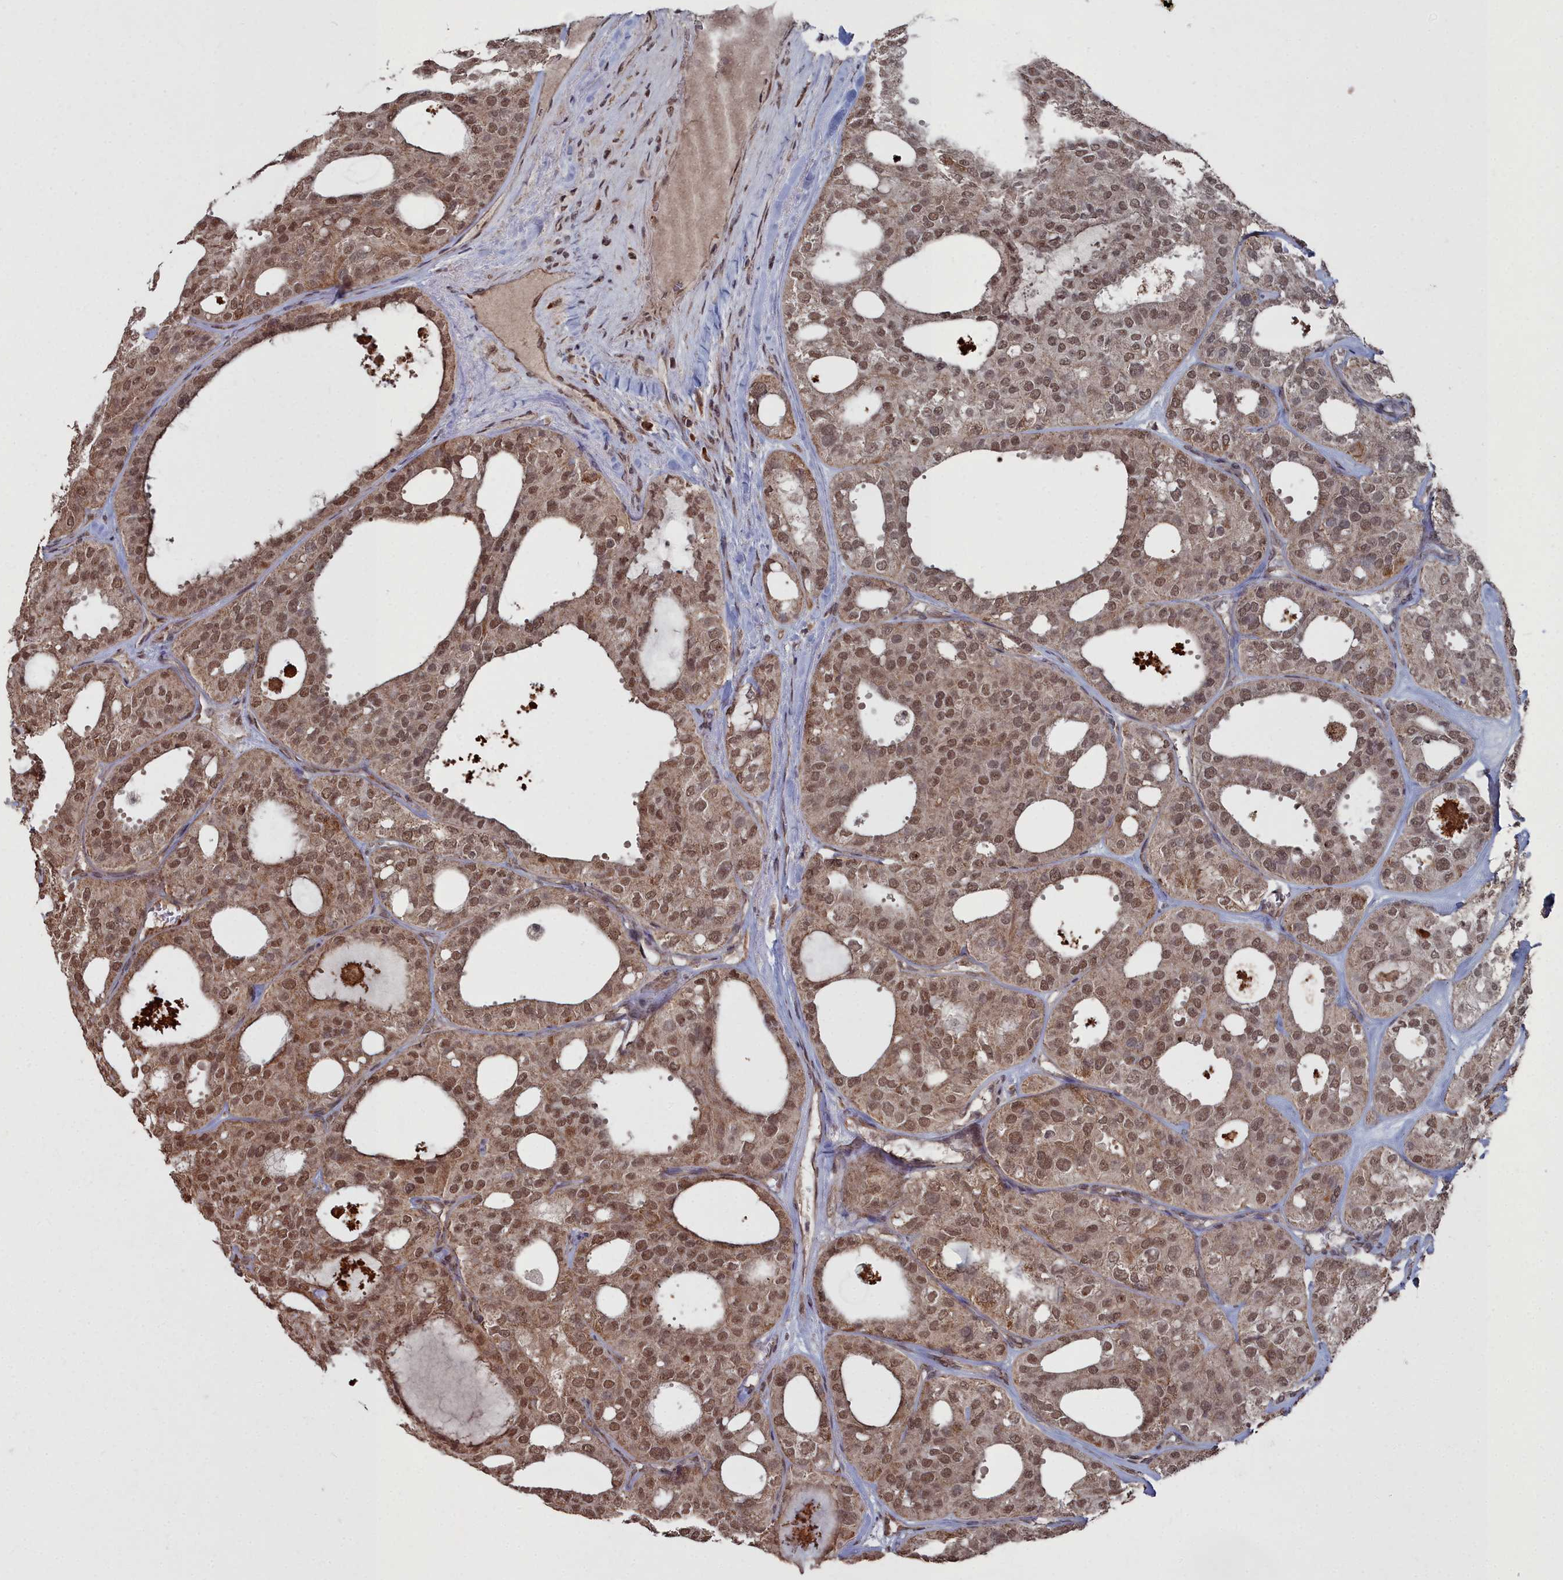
{"staining": {"intensity": "moderate", "quantity": ">75%", "location": "nuclear"}, "tissue": "thyroid cancer", "cell_type": "Tumor cells", "image_type": "cancer", "snomed": [{"axis": "morphology", "description": "Follicular adenoma carcinoma, NOS"}, {"axis": "topography", "description": "Thyroid gland"}], "caption": "Immunohistochemical staining of thyroid cancer (follicular adenoma carcinoma) displays medium levels of moderate nuclear positivity in about >75% of tumor cells.", "gene": "CCNP", "patient": {"sex": "male", "age": 75}}